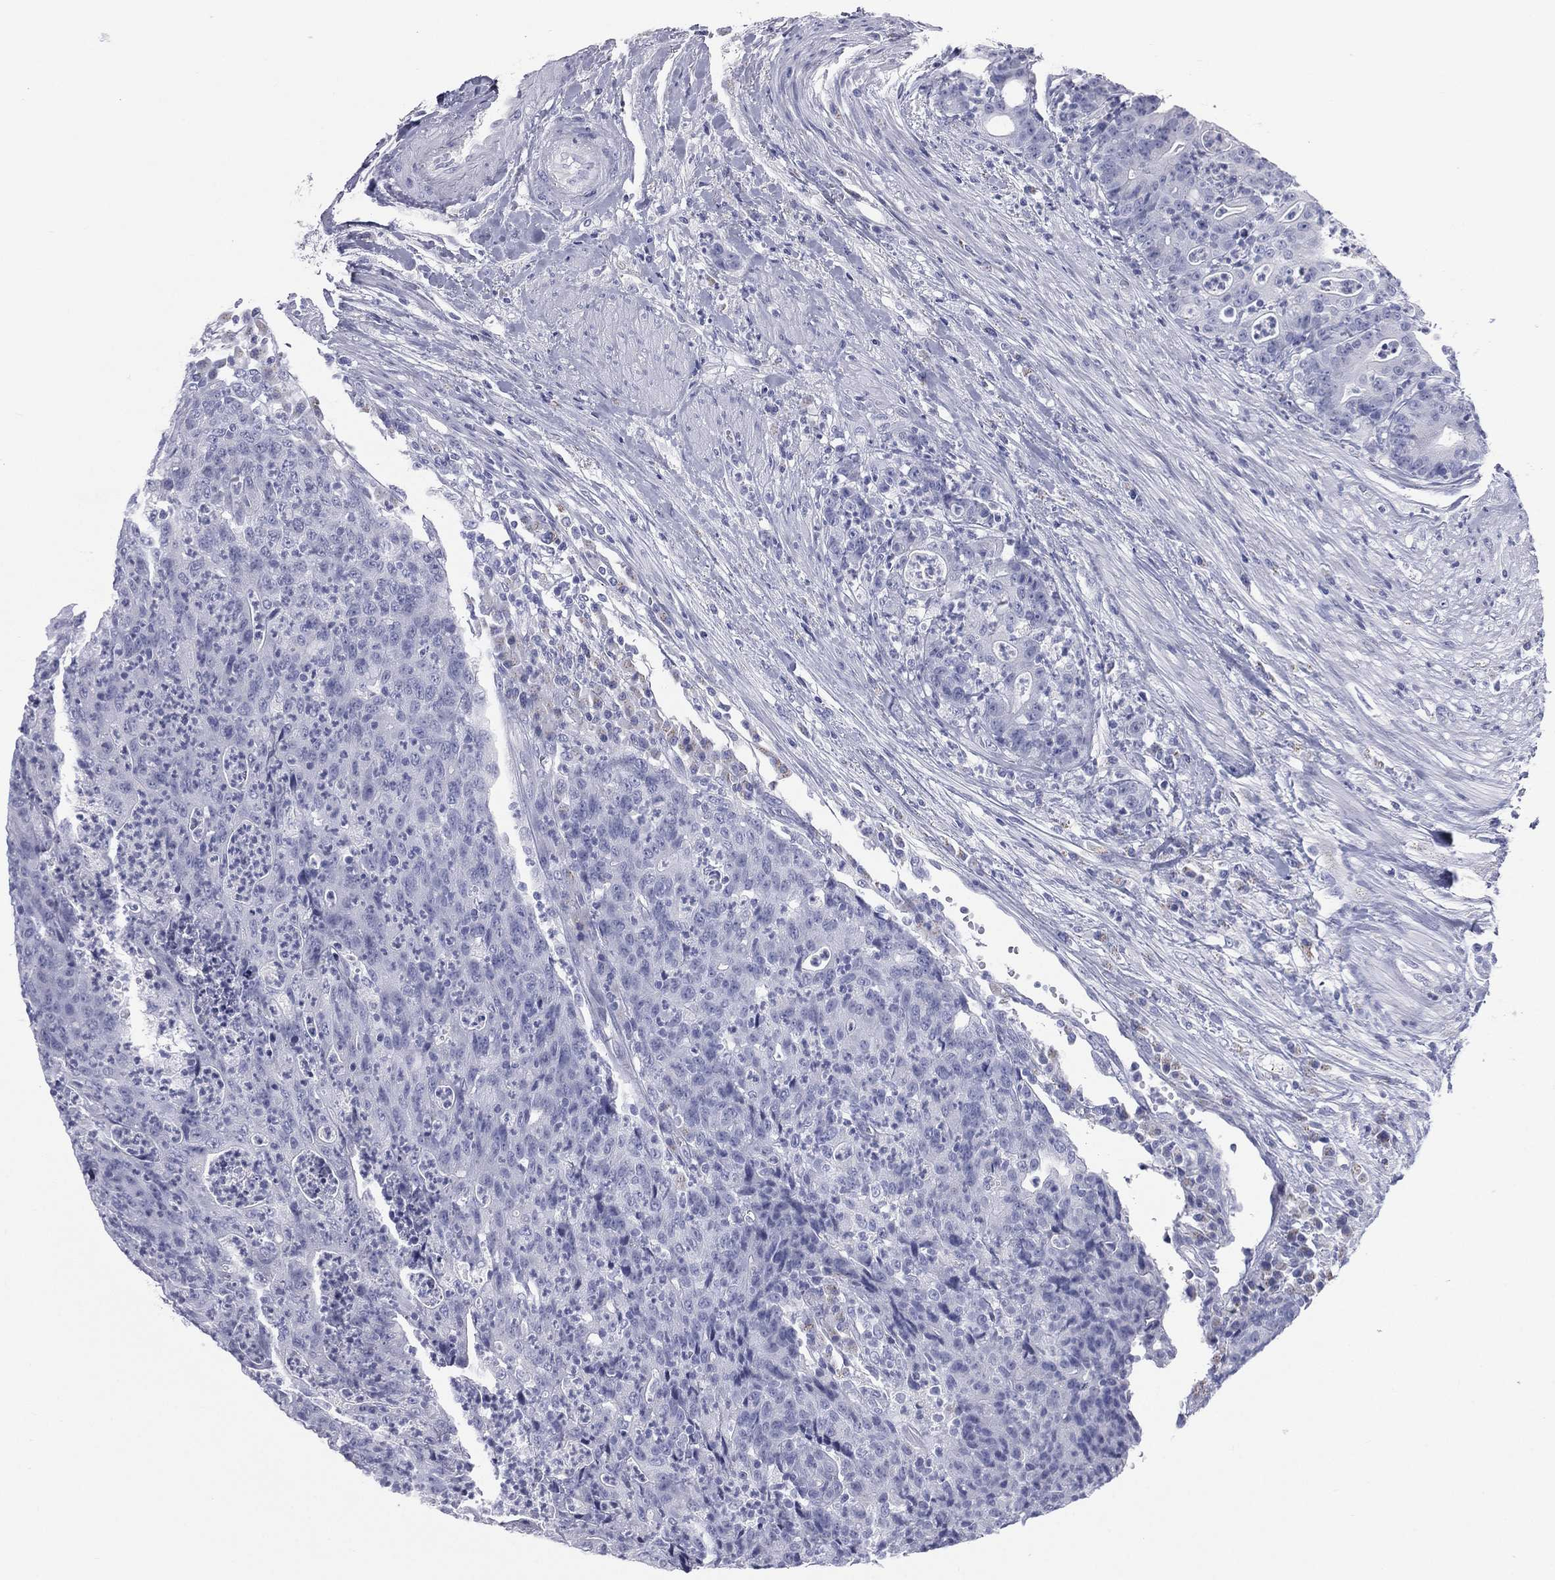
{"staining": {"intensity": "negative", "quantity": "none", "location": "none"}, "tissue": "colorectal cancer", "cell_type": "Tumor cells", "image_type": "cancer", "snomed": [{"axis": "morphology", "description": "Adenocarcinoma, NOS"}, {"axis": "topography", "description": "Colon"}], "caption": "This is an IHC image of human adenocarcinoma (colorectal). There is no positivity in tumor cells.", "gene": "MLN", "patient": {"sex": "male", "age": 70}}